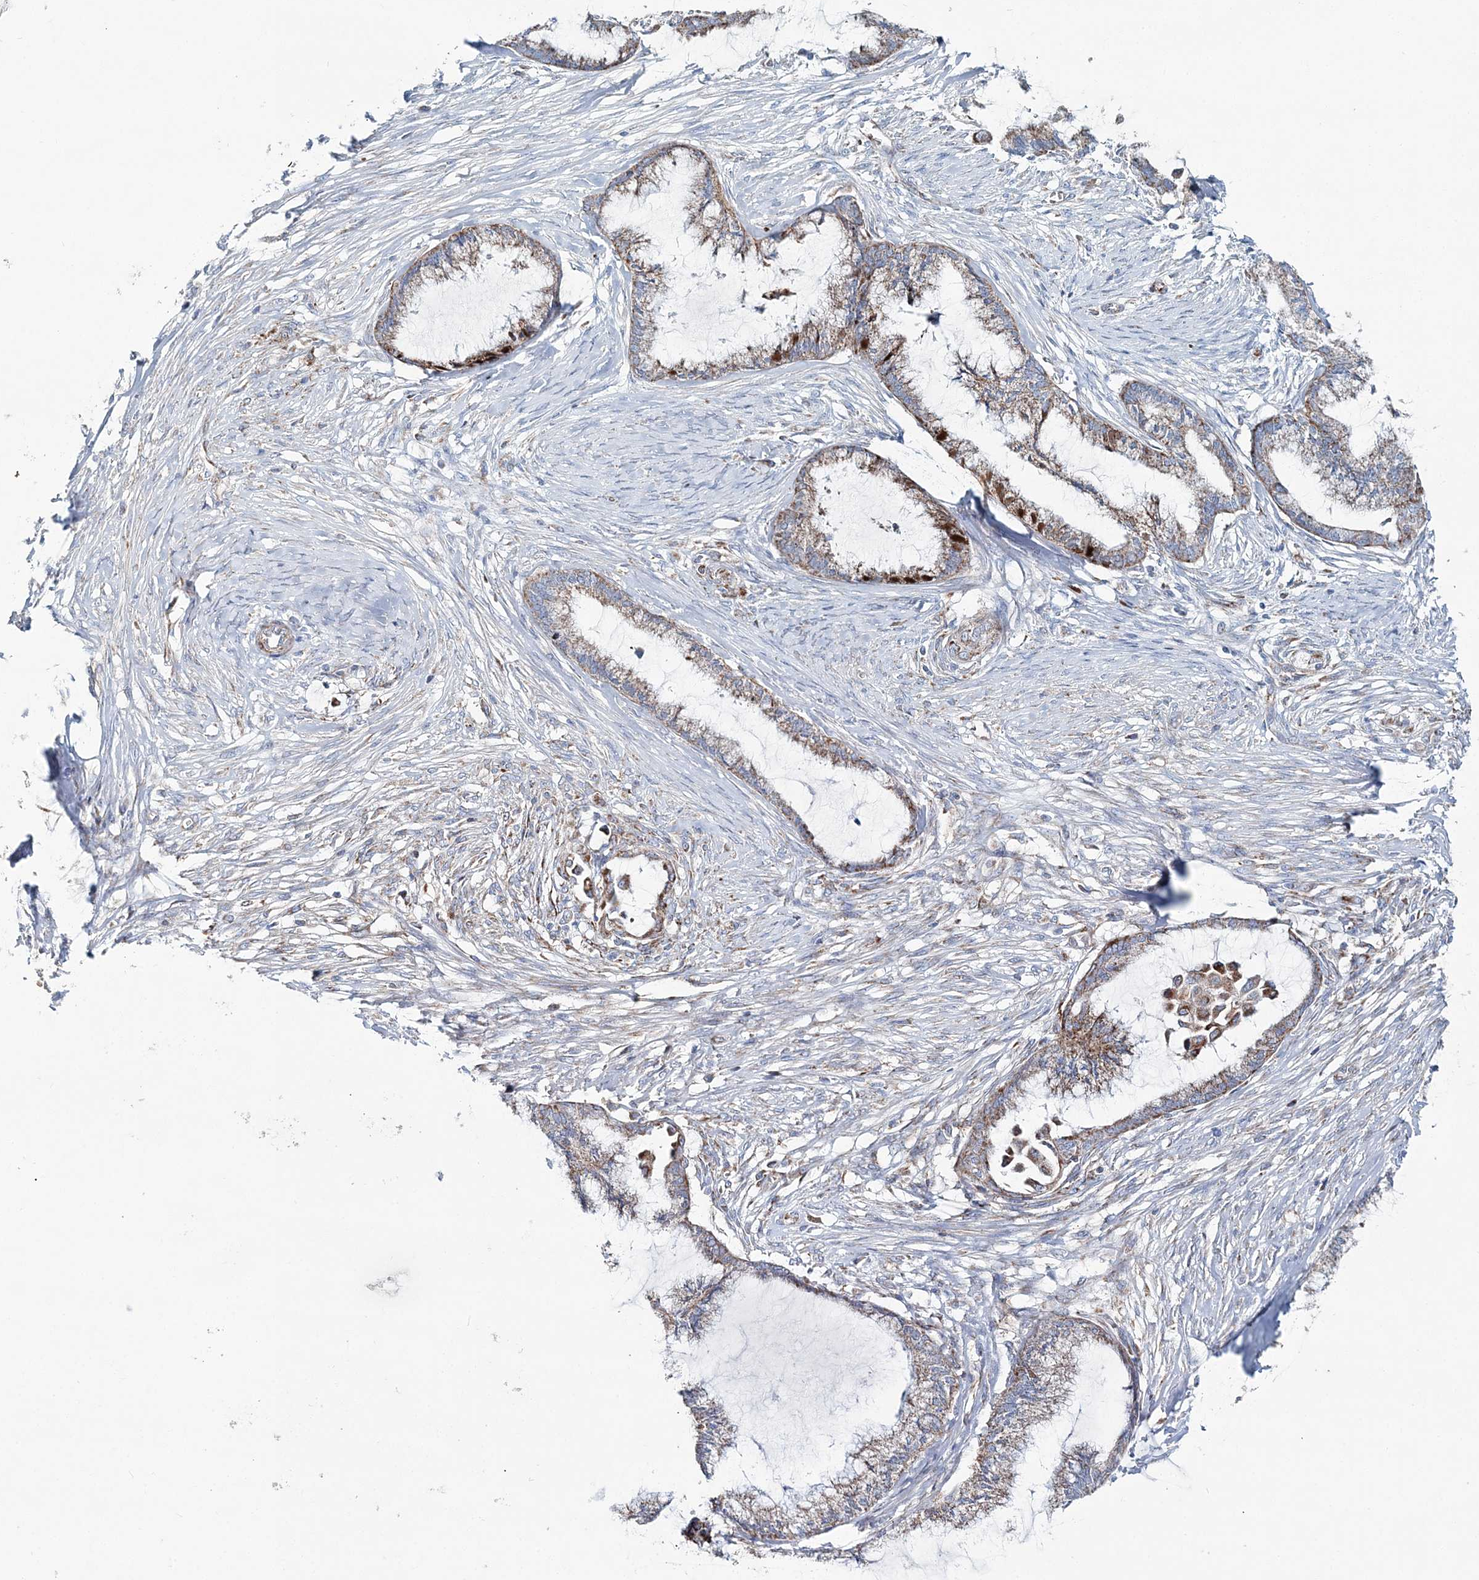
{"staining": {"intensity": "moderate", "quantity": ">75%", "location": "cytoplasmic/membranous"}, "tissue": "endometrial cancer", "cell_type": "Tumor cells", "image_type": "cancer", "snomed": [{"axis": "morphology", "description": "Adenocarcinoma, NOS"}, {"axis": "topography", "description": "Endometrium"}], "caption": "The photomicrograph reveals immunohistochemical staining of adenocarcinoma (endometrial). There is moderate cytoplasmic/membranous staining is identified in about >75% of tumor cells. Using DAB (3,3'-diaminobenzidine) (brown) and hematoxylin (blue) stains, captured at high magnification using brightfield microscopy.", "gene": "ARHGAP6", "patient": {"sex": "female", "age": 86}}